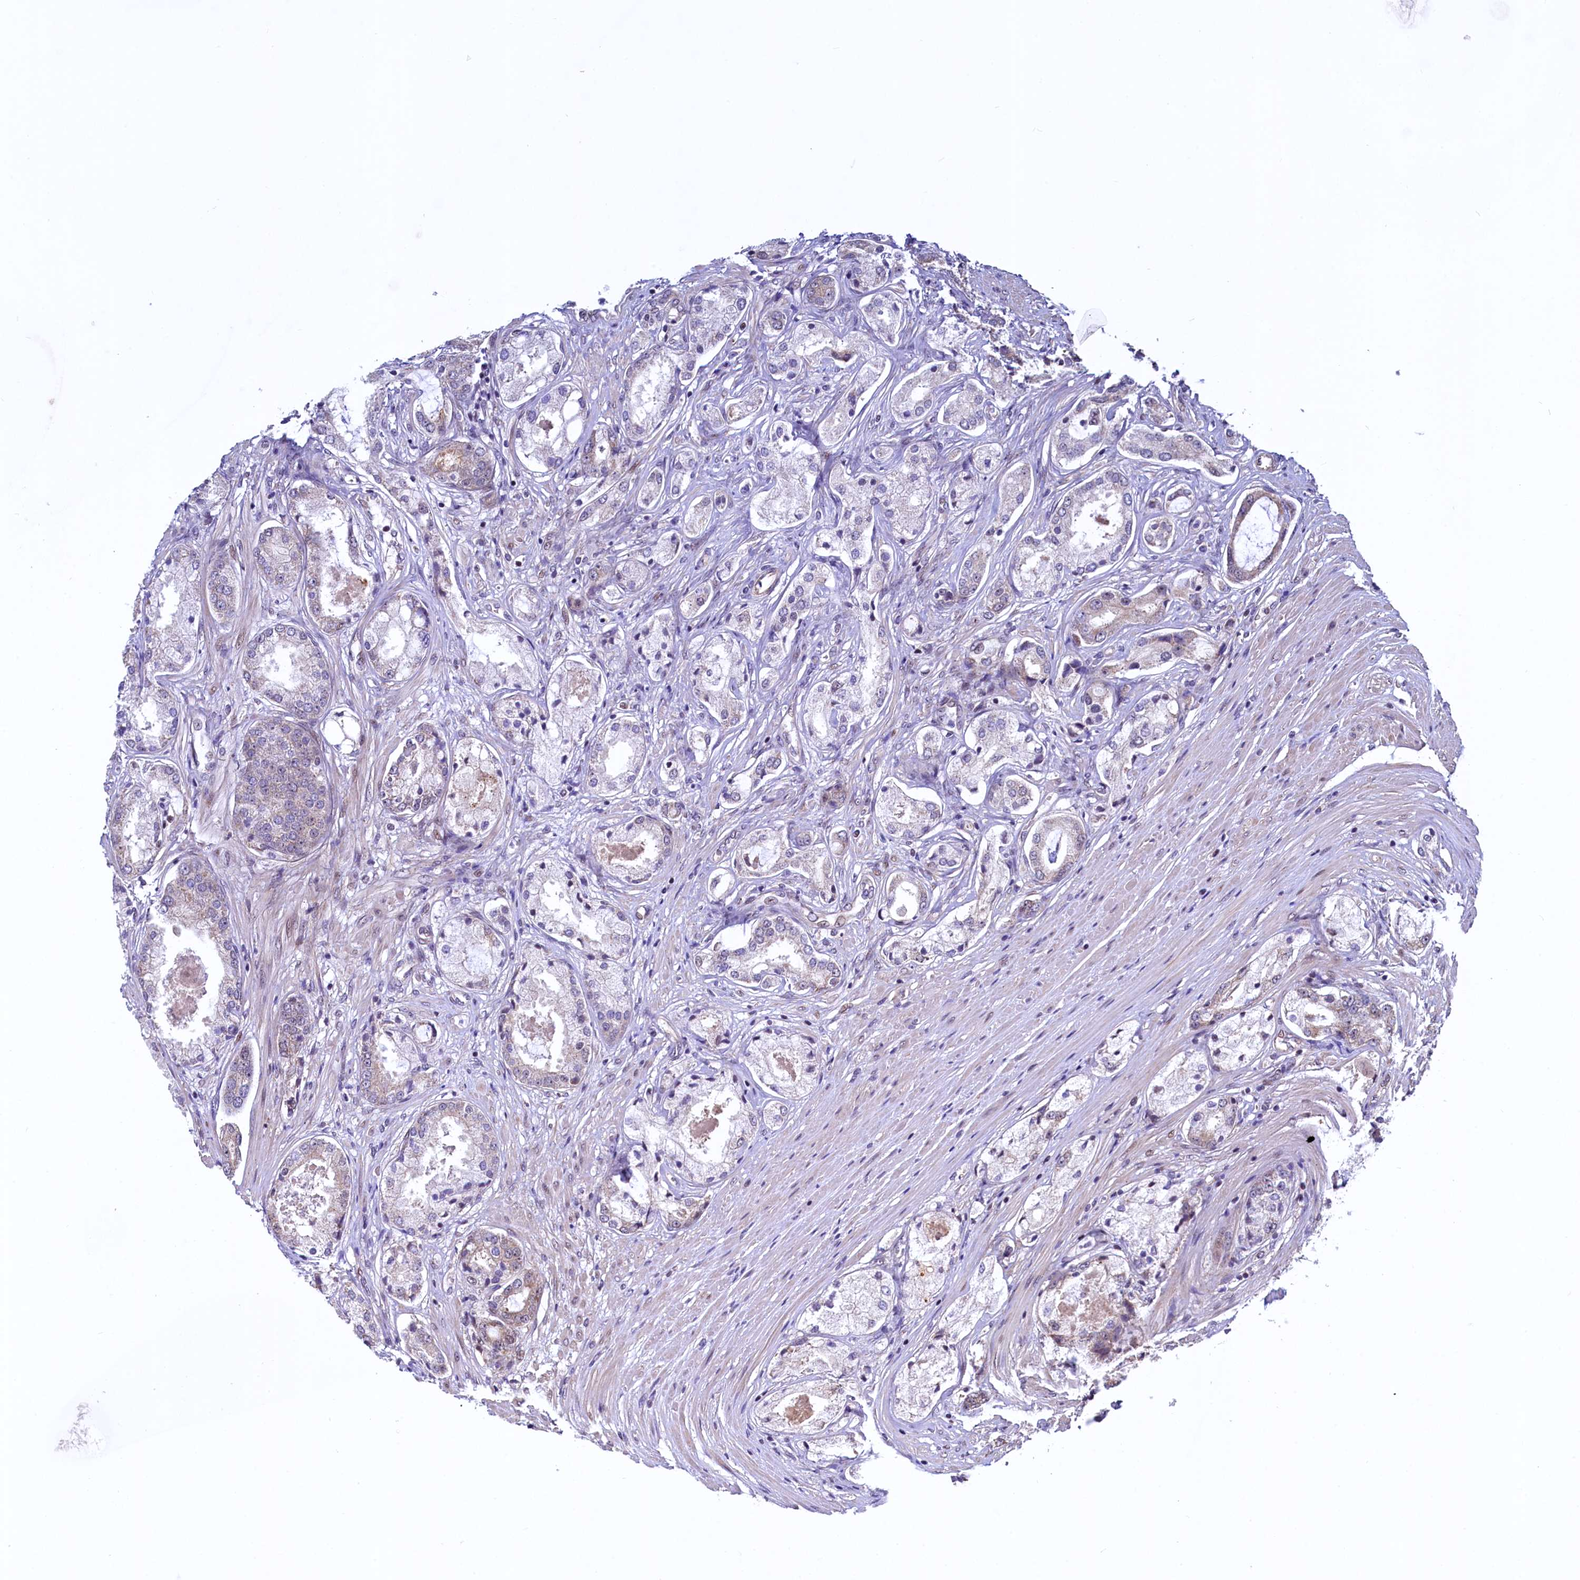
{"staining": {"intensity": "weak", "quantity": "<25%", "location": "cytoplasmic/membranous"}, "tissue": "prostate cancer", "cell_type": "Tumor cells", "image_type": "cancer", "snomed": [{"axis": "morphology", "description": "Adenocarcinoma, Low grade"}, {"axis": "topography", "description": "Prostate"}], "caption": "DAB (3,3'-diaminobenzidine) immunohistochemical staining of prostate cancer (low-grade adenocarcinoma) exhibits no significant expression in tumor cells.", "gene": "RBFA", "patient": {"sex": "male", "age": 68}}